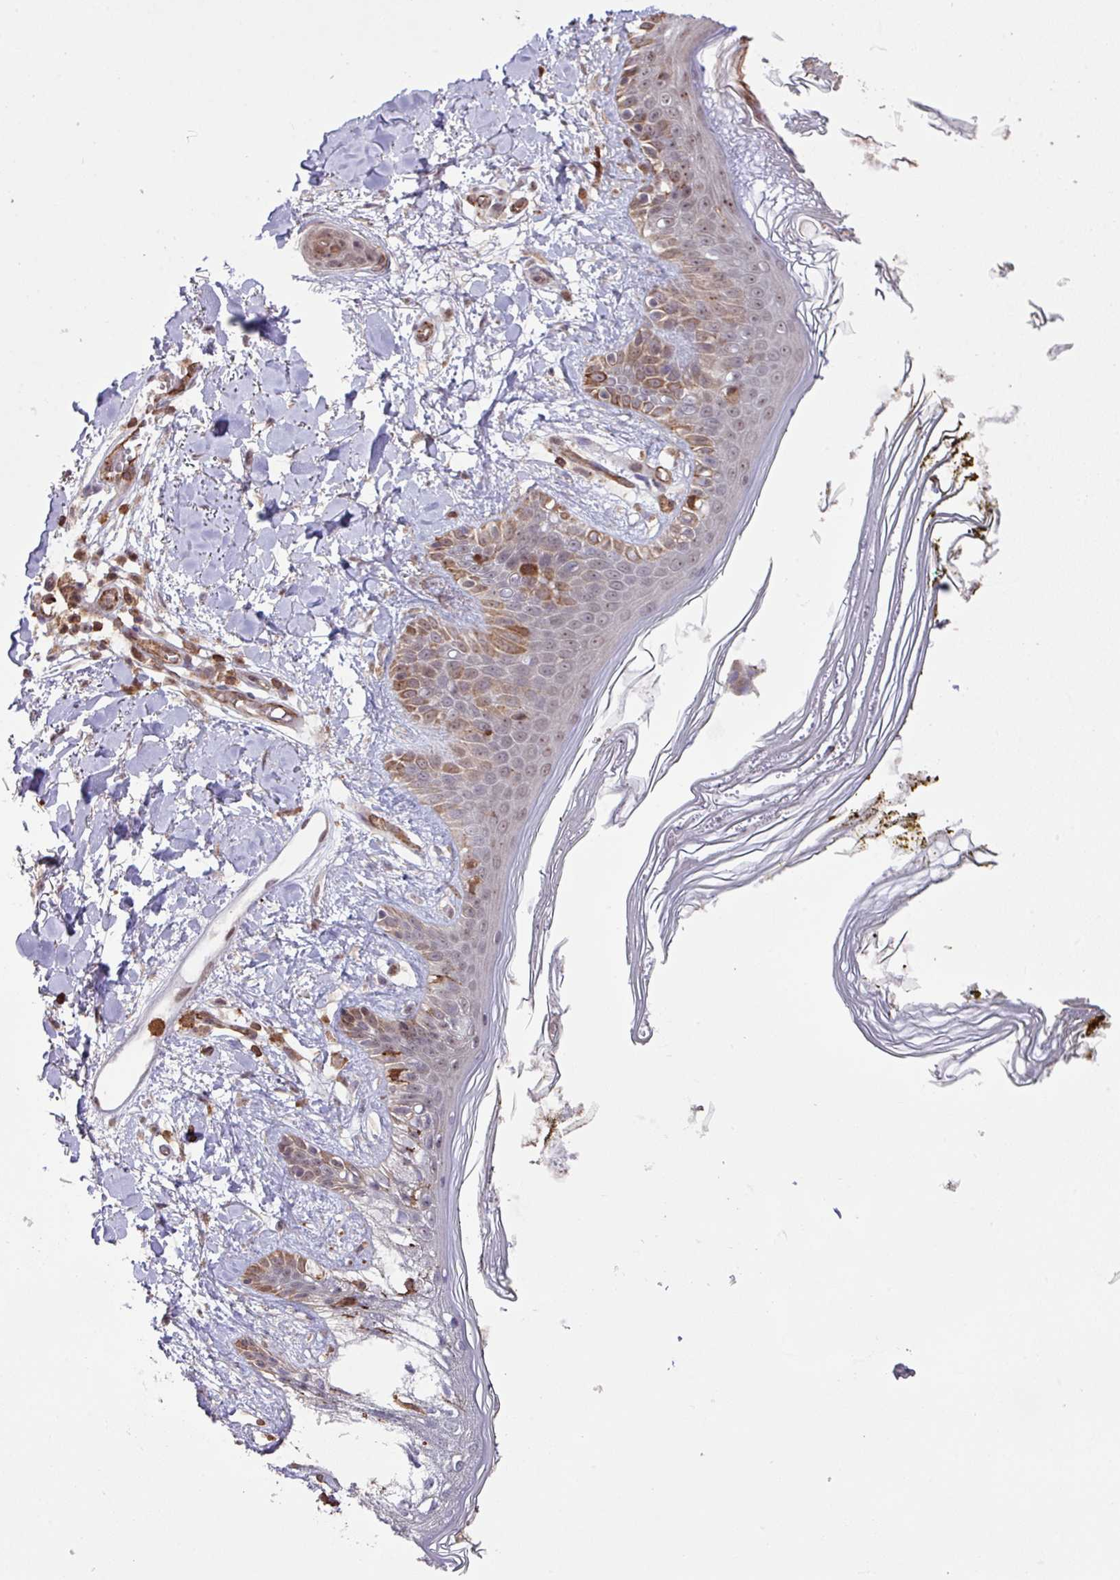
{"staining": {"intensity": "moderate", "quantity": "25%-75%", "location": "nuclear"}, "tissue": "skin", "cell_type": "Fibroblasts", "image_type": "normal", "snomed": [{"axis": "morphology", "description": "Normal tissue, NOS"}, {"axis": "topography", "description": "Skin"}], "caption": "Normal skin was stained to show a protein in brown. There is medium levels of moderate nuclear staining in about 25%-75% of fibroblasts.", "gene": "GON7", "patient": {"sex": "female", "age": 34}}